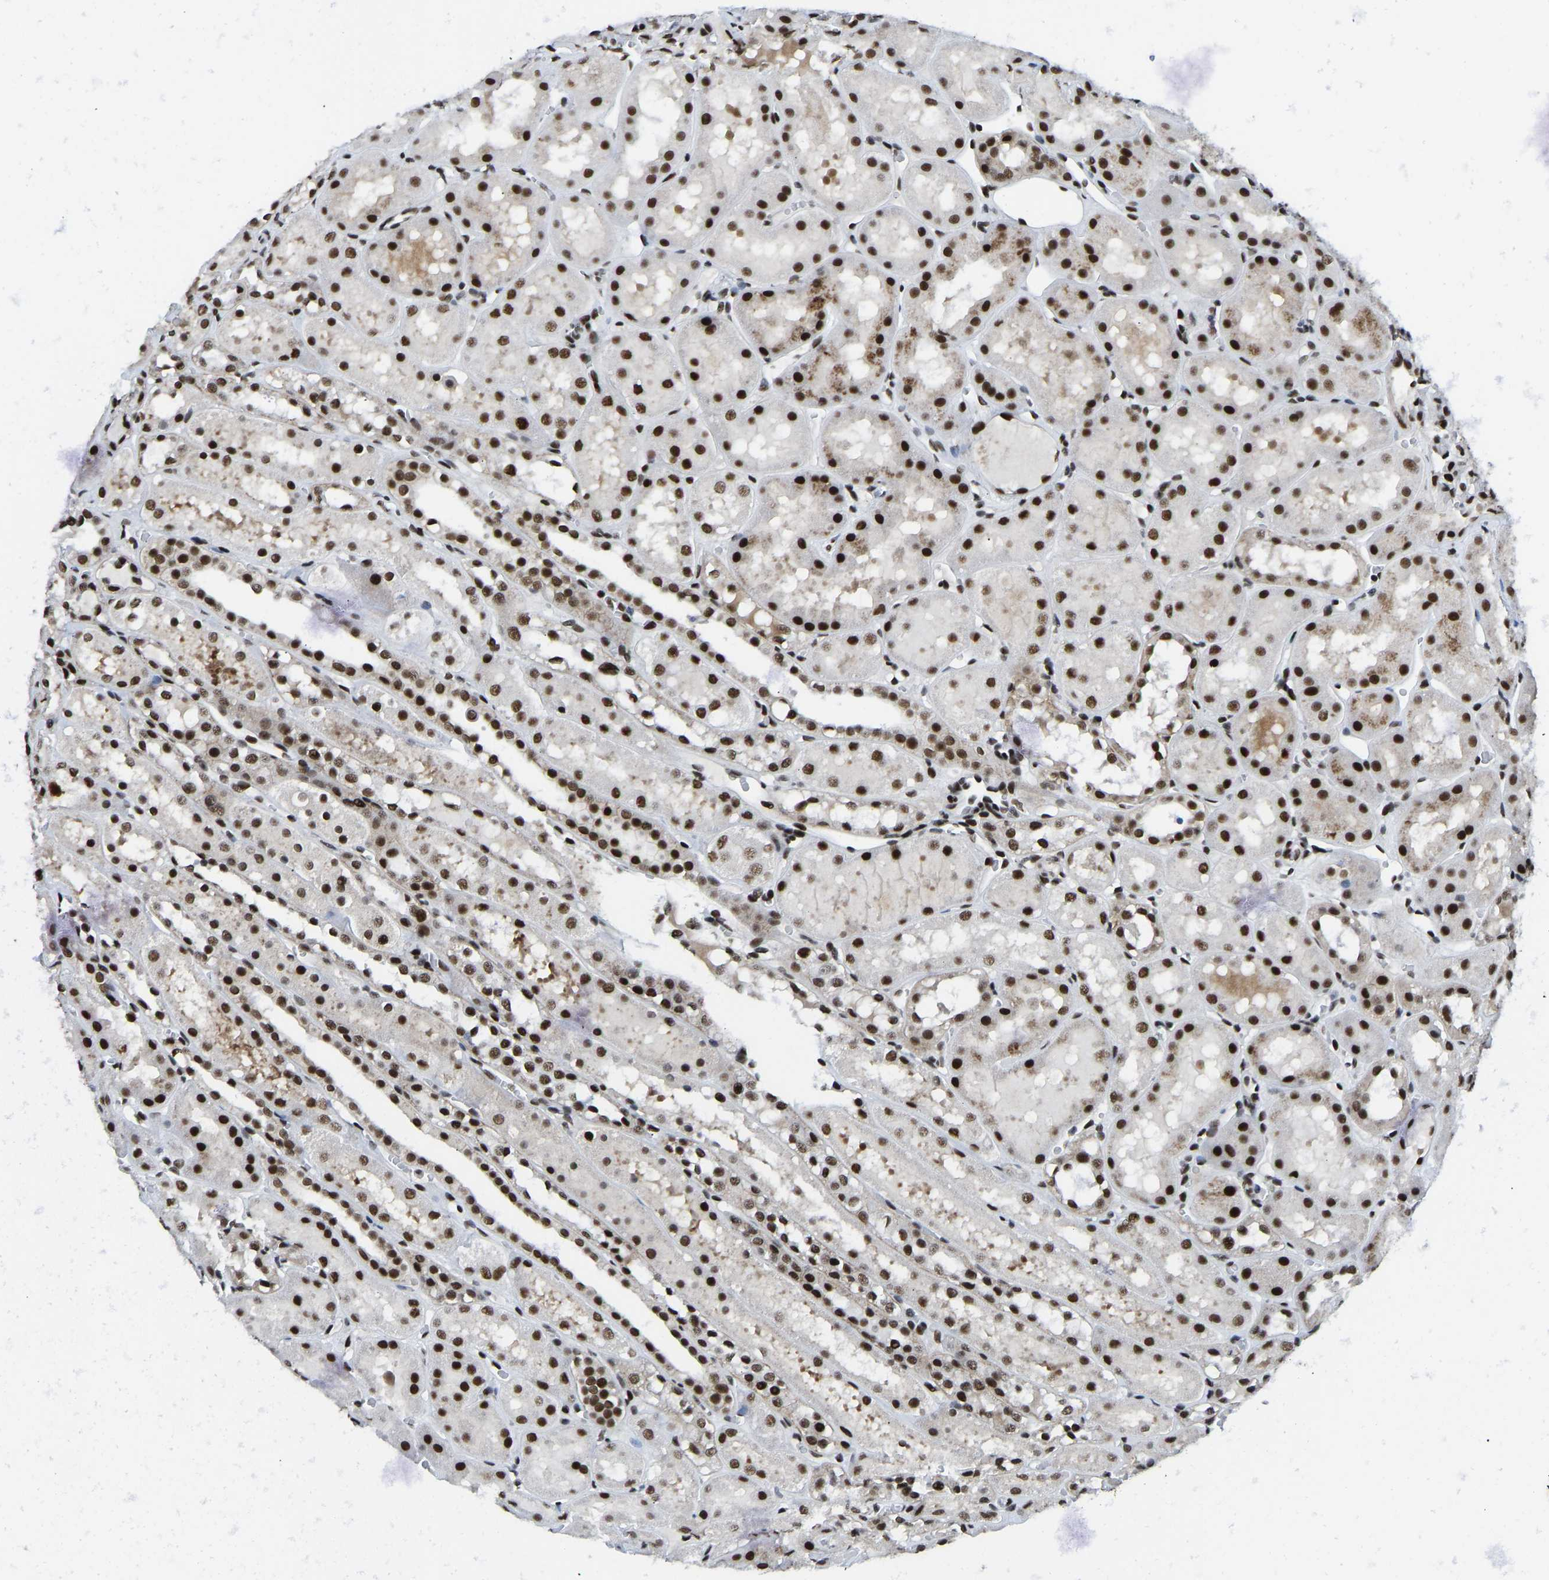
{"staining": {"intensity": "strong", "quantity": ">75%", "location": "nuclear"}, "tissue": "kidney", "cell_type": "Cells in glomeruli", "image_type": "normal", "snomed": [{"axis": "morphology", "description": "Normal tissue, NOS"}, {"axis": "topography", "description": "Kidney"}, {"axis": "topography", "description": "Urinary bladder"}], "caption": "Immunohistochemistry micrograph of benign kidney: kidney stained using IHC demonstrates high levels of strong protein expression localized specifically in the nuclear of cells in glomeruli, appearing as a nuclear brown color.", "gene": "FOXK1", "patient": {"sex": "male", "age": 16}}